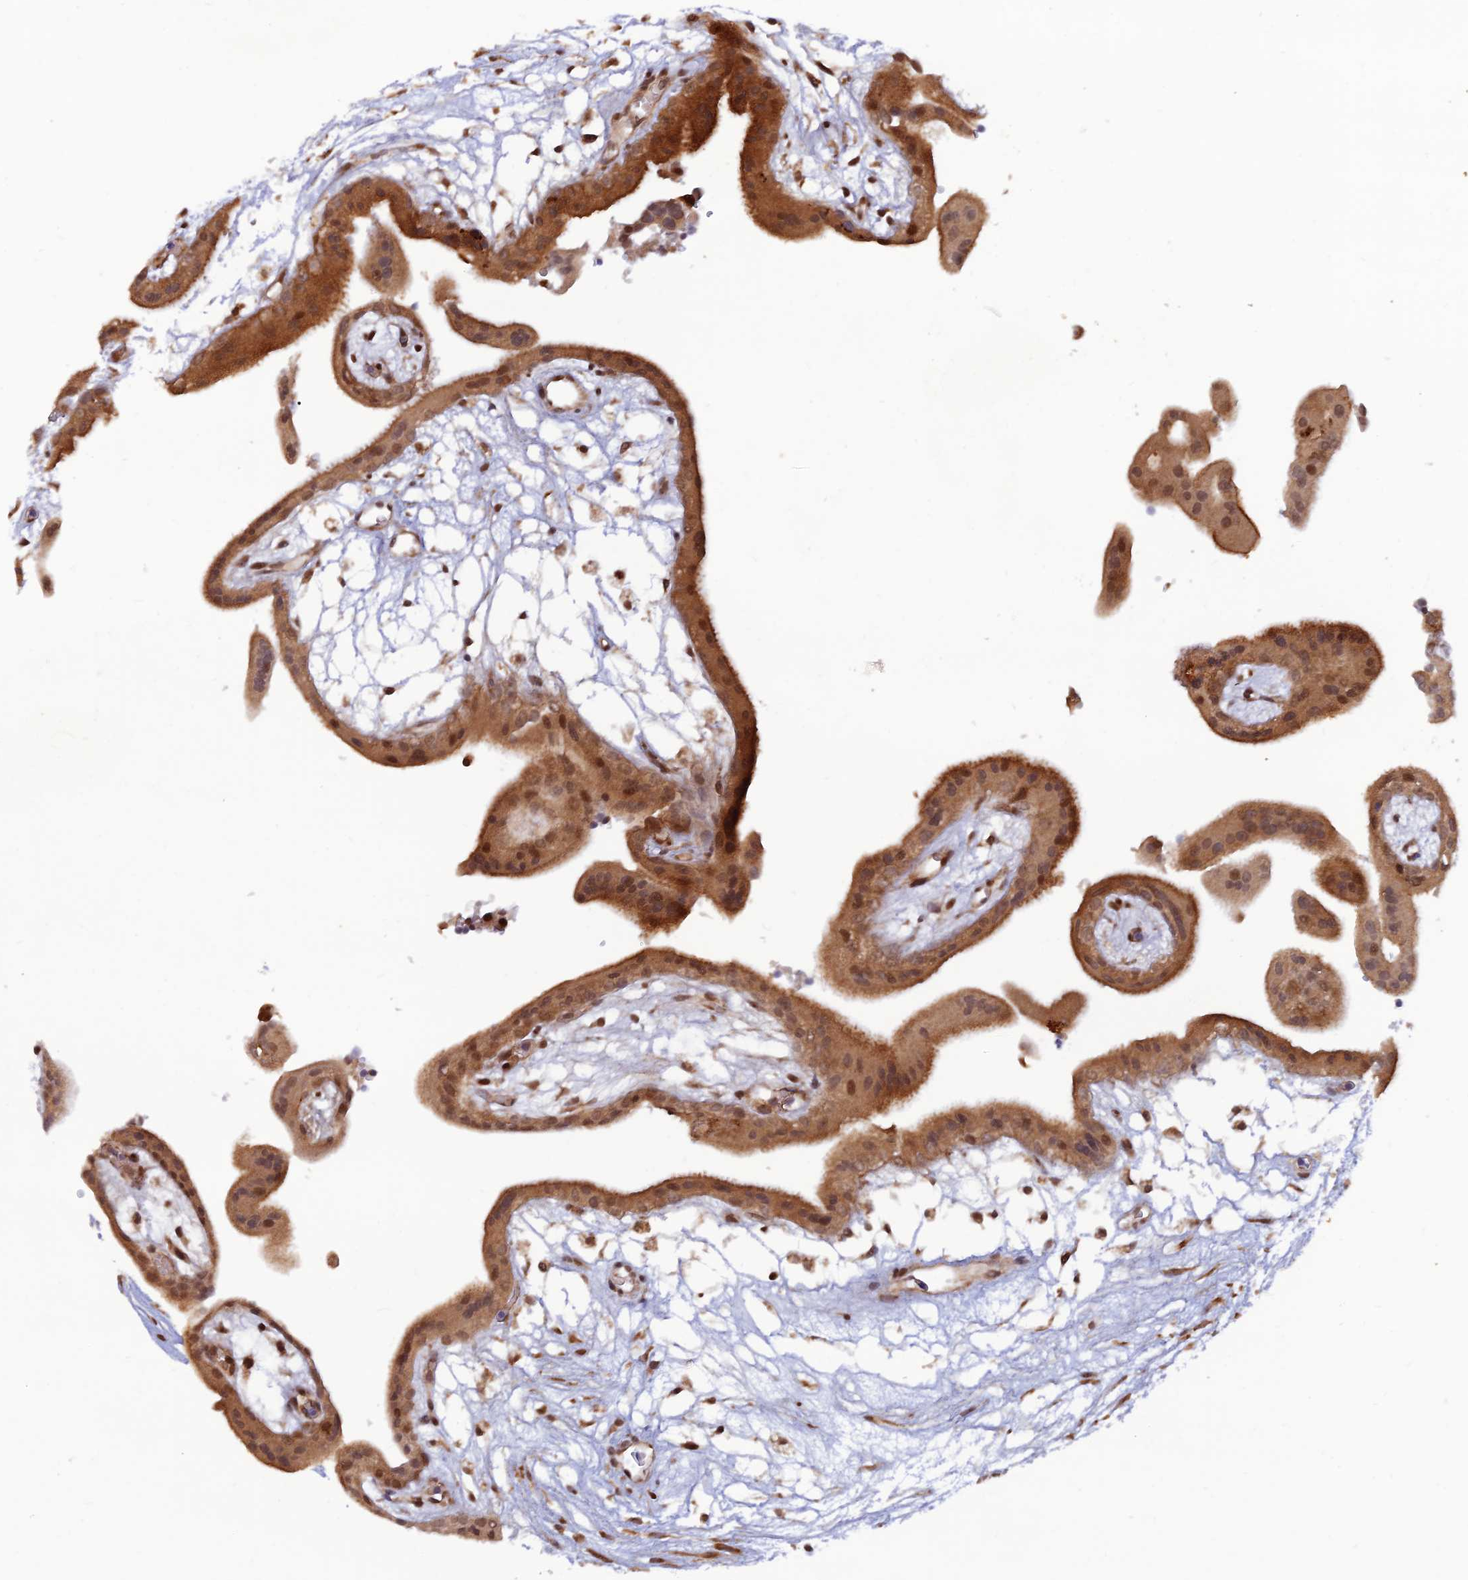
{"staining": {"intensity": "strong", "quantity": ">75%", "location": "cytoplasmic/membranous,nuclear"}, "tissue": "placenta", "cell_type": "Decidual cells", "image_type": "normal", "snomed": [{"axis": "morphology", "description": "Normal tissue, NOS"}, {"axis": "topography", "description": "Placenta"}], "caption": "The image reveals staining of benign placenta, revealing strong cytoplasmic/membranous,nuclear protein expression (brown color) within decidual cells.", "gene": "ZNF565", "patient": {"sex": "female", "age": 18}}